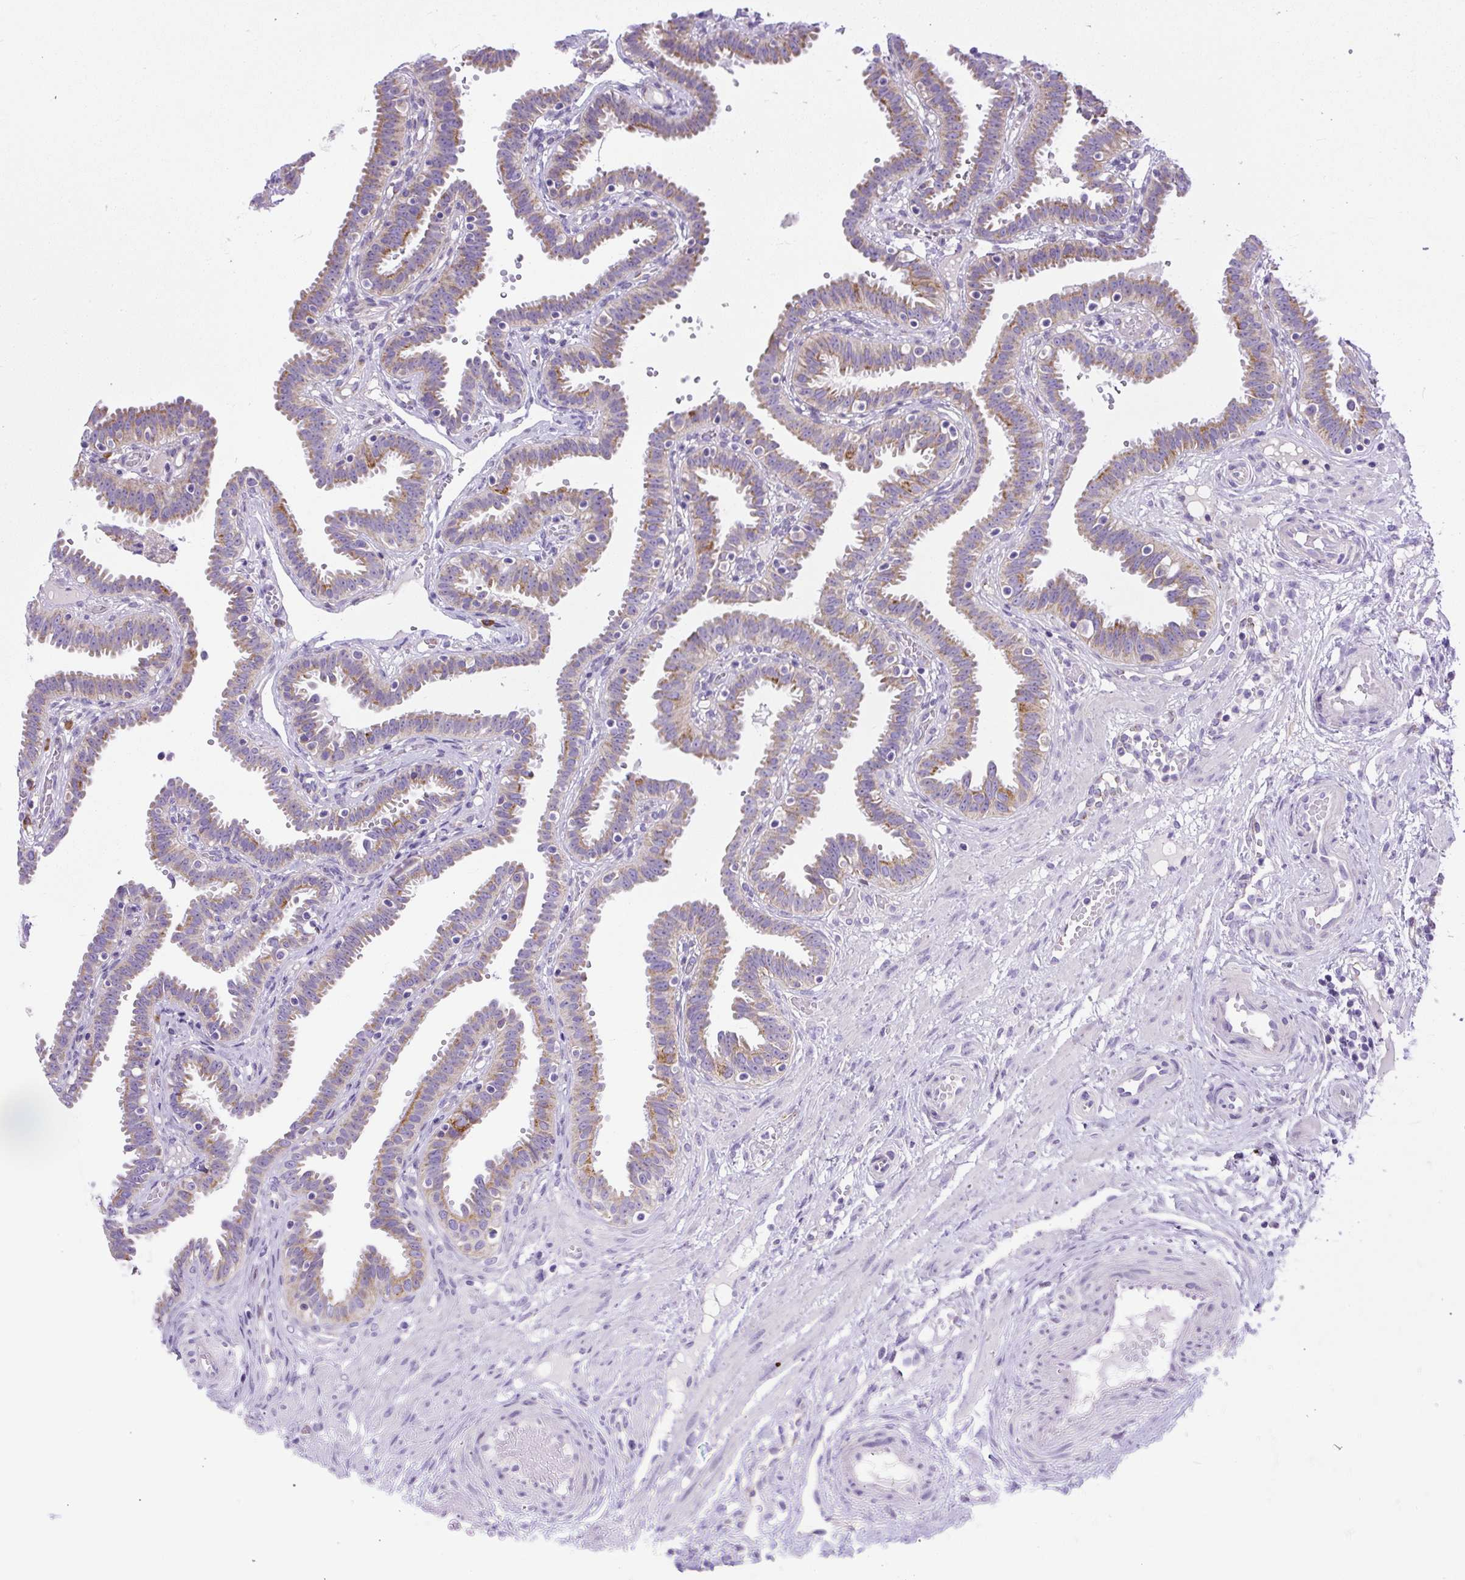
{"staining": {"intensity": "moderate", "quantity": "25%-75%", "location": "cytoplasmic/membranous"}, "tissue": "fallopian tube", "cell_type": "Glandular cells", "image_type": "normal", "snomed": [{"axis": "morphology", "description": "Normal tissue, NOS"}, {"axis": "topography", "description": "Fallopian tube"}], "caption": "Protein staining of normal fallopian tube shows moderate cytoplasmic/membranous positivity in about 25%-75% of glandular cells. (DAB (3,3'-diaminobenzidine) = brown stain, brightfield microscopy at high magnification).", "gene": "SYBU", "patient": {"sex": "female", "age": 37}}